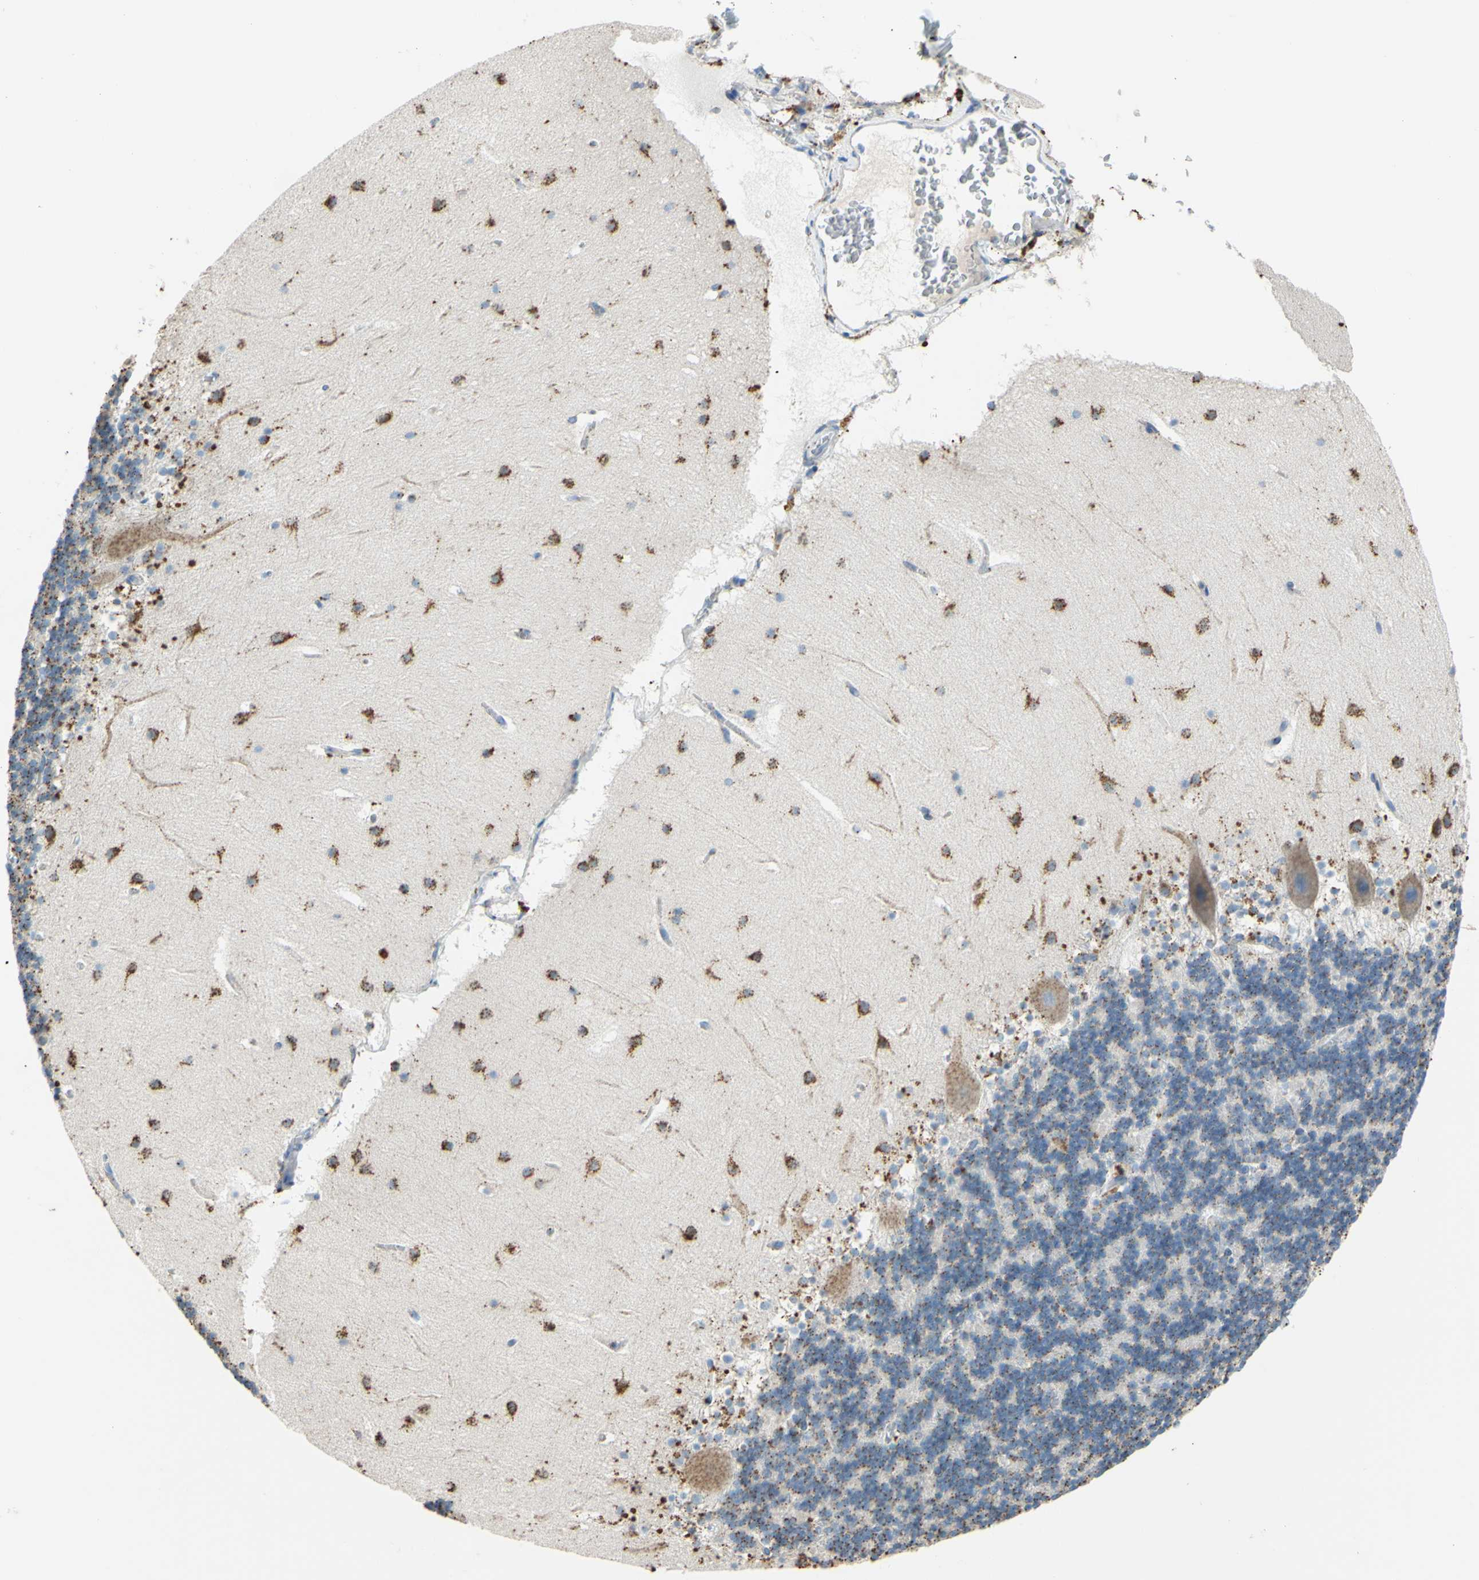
{"staining": {"intensity": "moderate", "quantity": ">75%", "location": "cytoplasmic/membranous"}, "tissue": "cerebellum", "cell_type": "Cells in granular layer", "image_type": "normal", "snomed": [{"axis": "morphology", "description": "Normal tissue, NOS"}, {"axis": "topography", "description": "Cerebellum"}], "caption": "Immunohistochemistry (IHC) of benign cerebellum displays medium levels of moderate cytoplasmic/membranous expression in about >75% of cells in granular layer. (DAB (3,3'-diaminobenzidine) IHC, brown staining for protein, blue staining for nuclei).", "gene": "CTSD", "patient": {"sex": "female", "age": 19}}